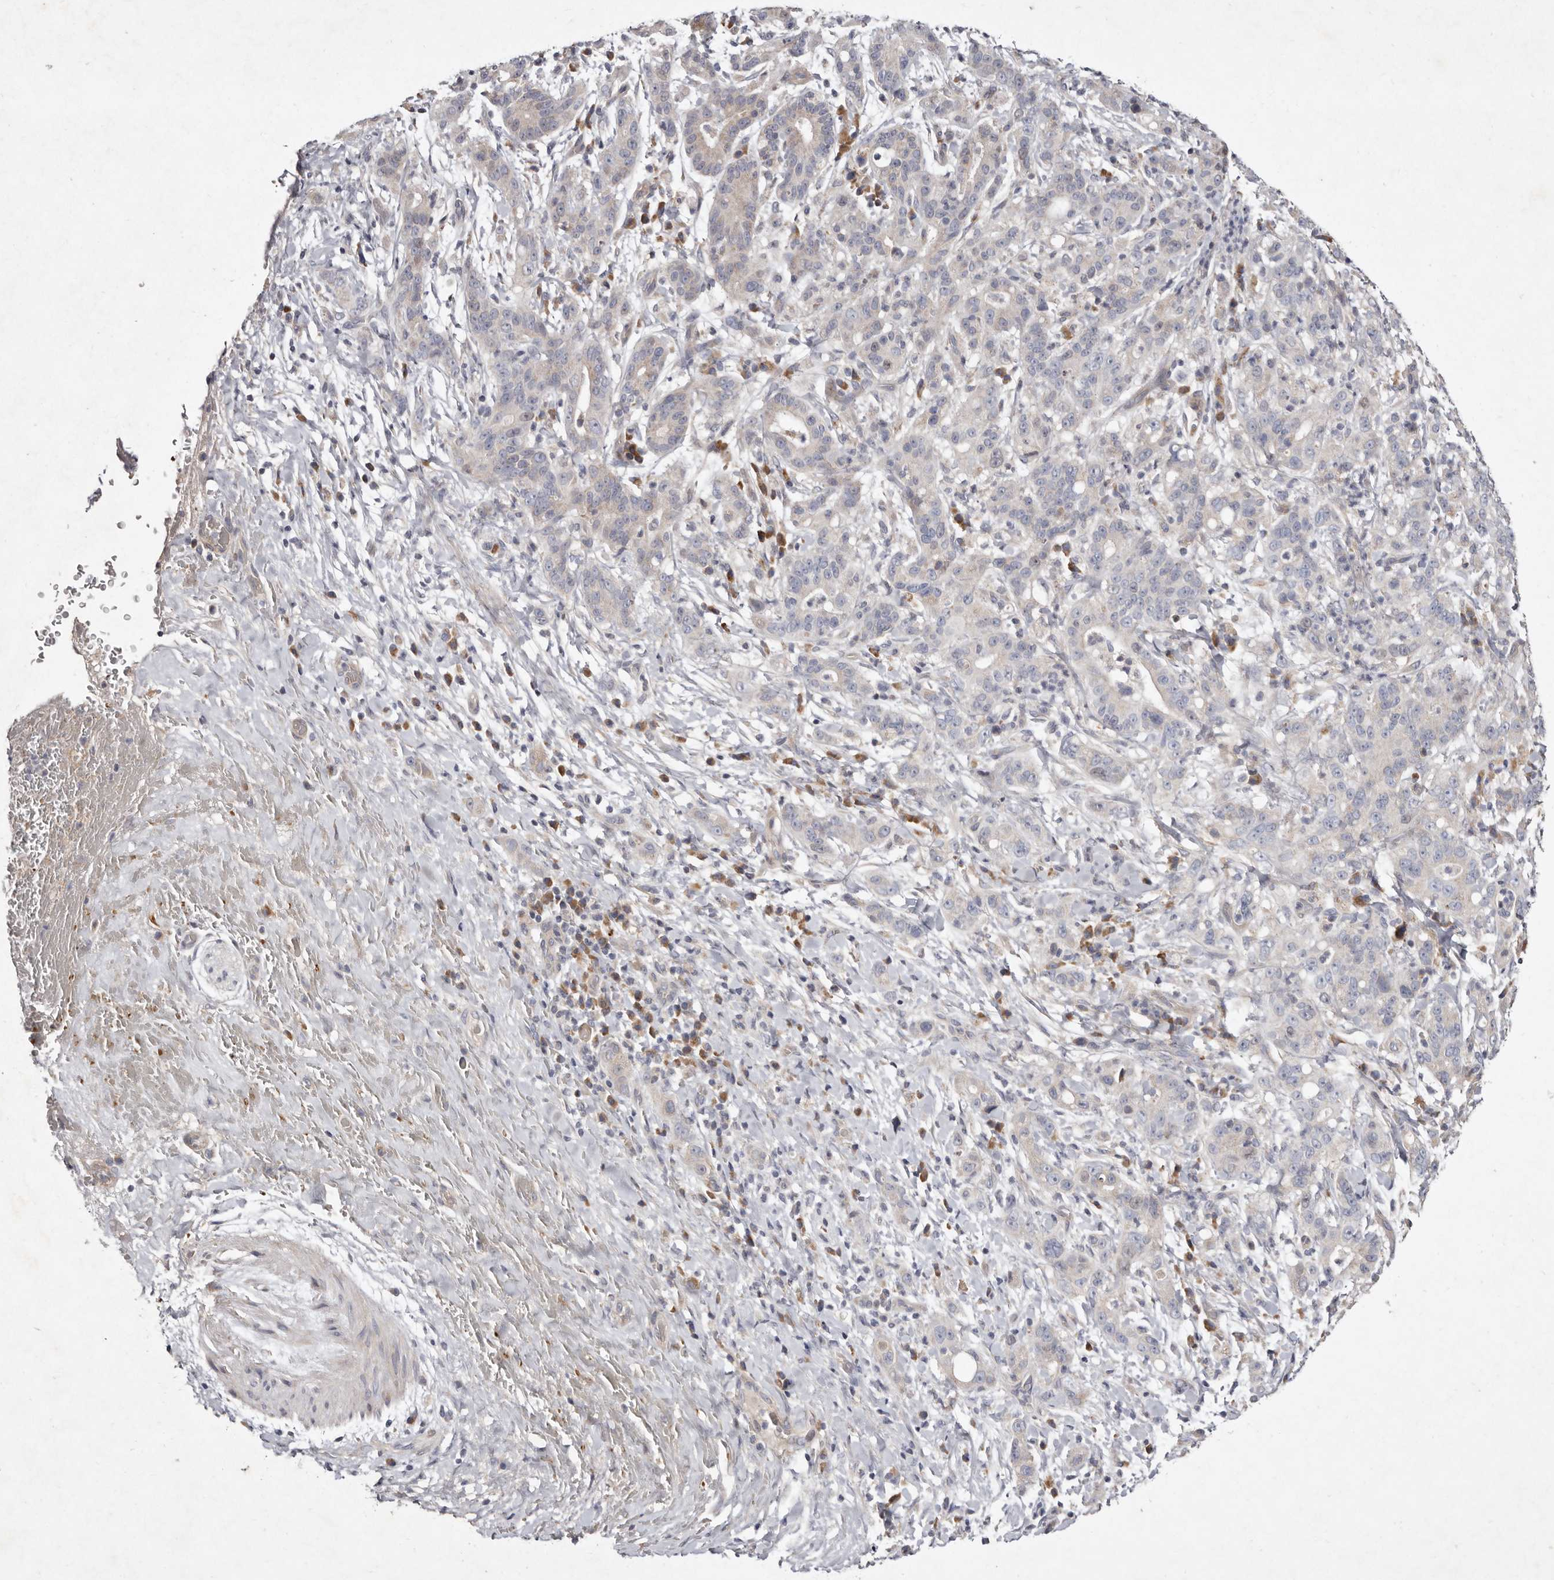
{"staining": {"intensity": "negative", "quantity": "none", "location": "none"}, "tissue": "liver cancer", "cell_type": "Tumor cells", "image_type": "cancer", "snomed": [{"axis": "morphology", "description": "Cholangiocarcinoma"}, {"axis": "topography", "description": "Liver"}], "caption": "IHC micrograph of neoplastic tissue: human liver cholangiocarcinoma stained with DAB (3,3'-diaminobenzidine) shows no significant protein staining in tumor cells.", "gene": "SLC25A20", "patient": {"sex": "female", "age": 38}}